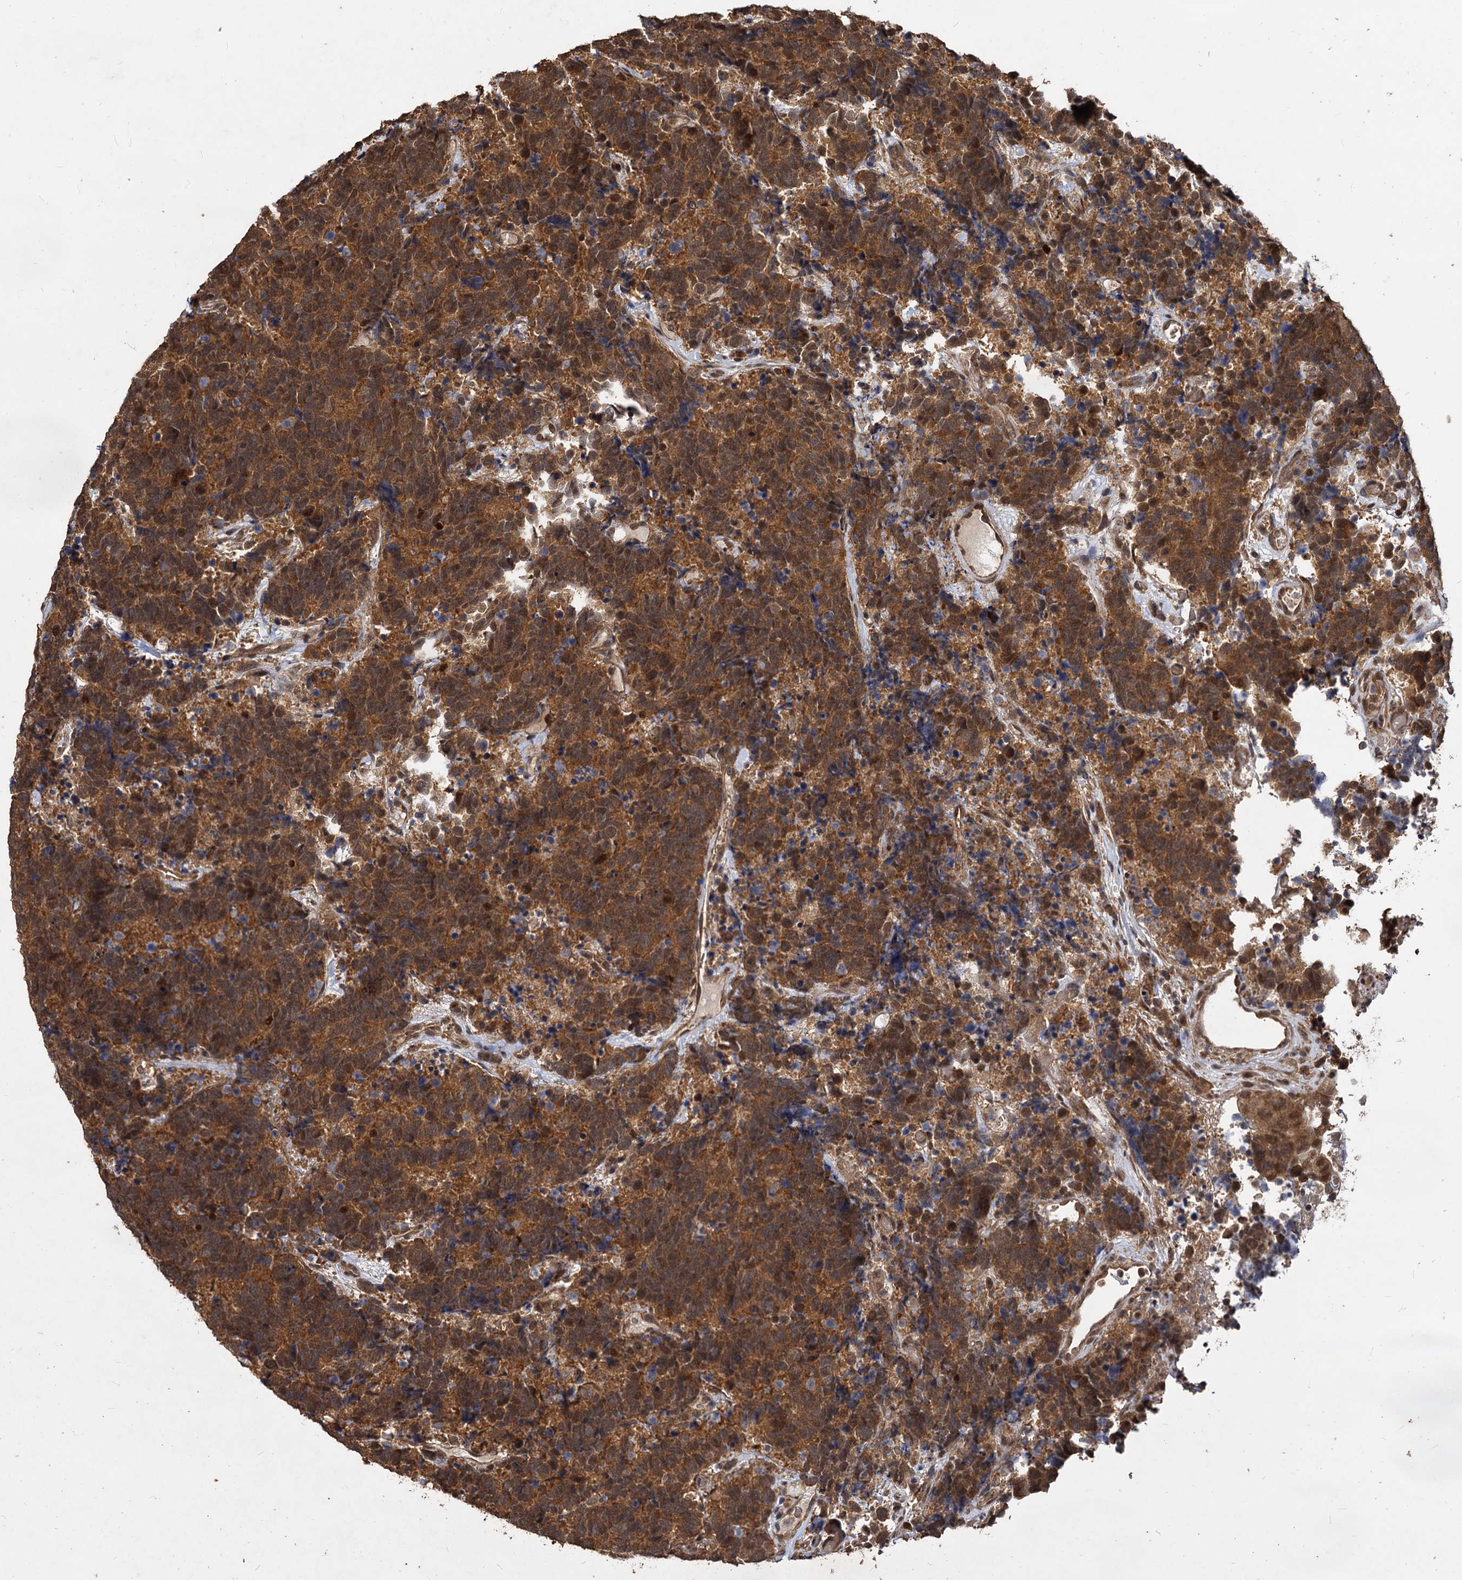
{"staining": {"intensity": "moderate", "quantity": ">75%", "location": "cytoplasmic/membranous"}, "tissue": "carcinoid", "cell_type": "Tumor cells", "image_type": "cancer", "snomed": [{"axis": "morphology", "description": "Carcinoma, NOS"}, {"axis": "morphology", "description": "Carcinoid, malignant, NOS"}, {"axis": "topography", "description": "Urinary bladder"}], "caption": "Carcinoid tissue displays moderate cytoplasmic/membranous expression in approximately >75% of tumor cells", "gene": "VPS51", "patient": {"sex": "male", "age": 57}}